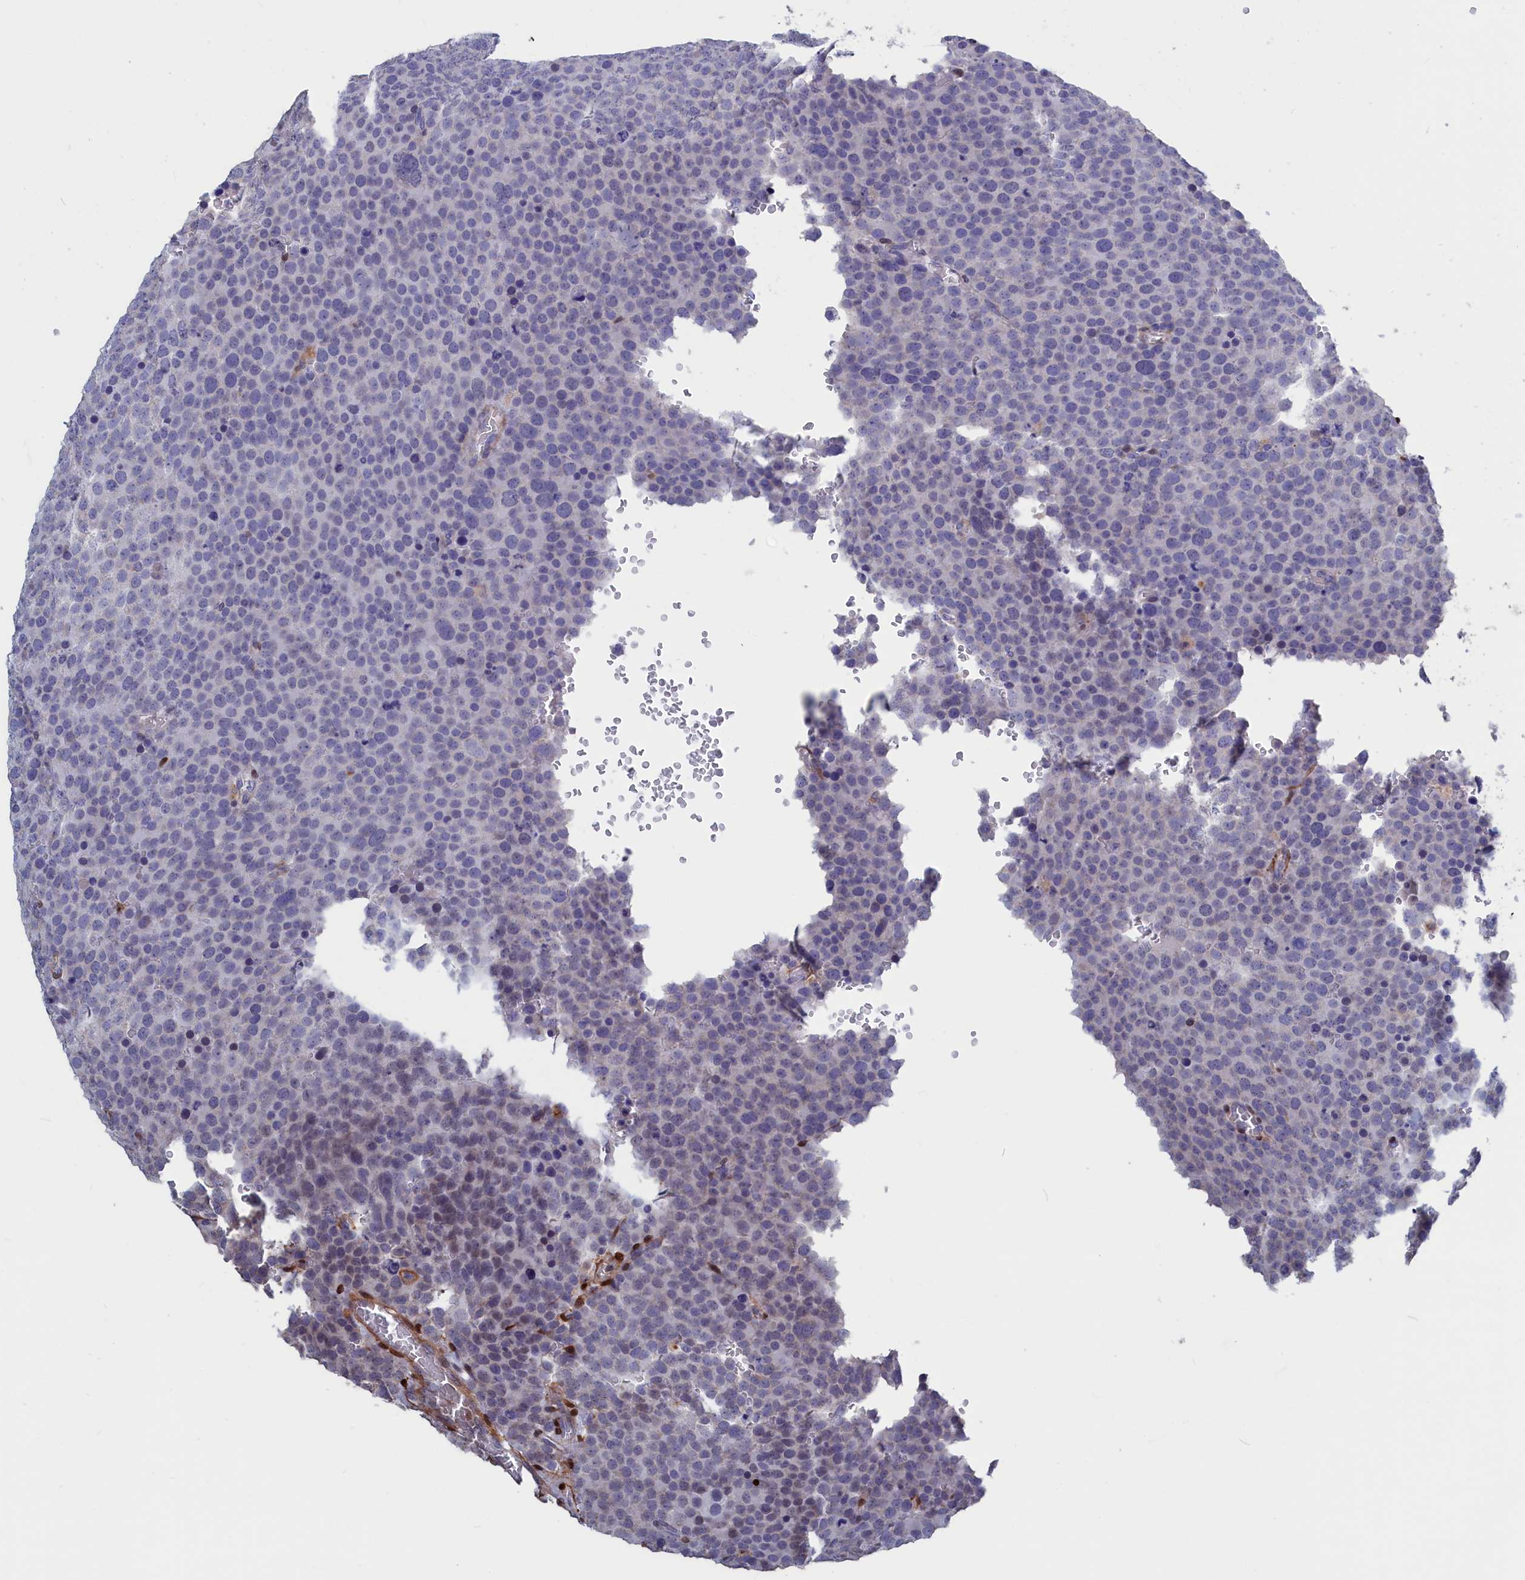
{"staining": {"intensity": "negative", "quantity": "none", "location": "none"}, "tissue": "testis cancer", "cell_type": "Tumor cells", "image_type": "cancer", "snomed": [{"axis": "morphology", "description": "Seminoma, NOS"}, {"axis": "topography", "description": "Testis"}], "caption": "Immunohistochemical staining of human testis seminoma demonstrates no significant staining in tumor cells. (DAB immunohistochemistry, high magnification).", "gene": "CRIP1", "patient": {"sex": "male", "age": 71}}